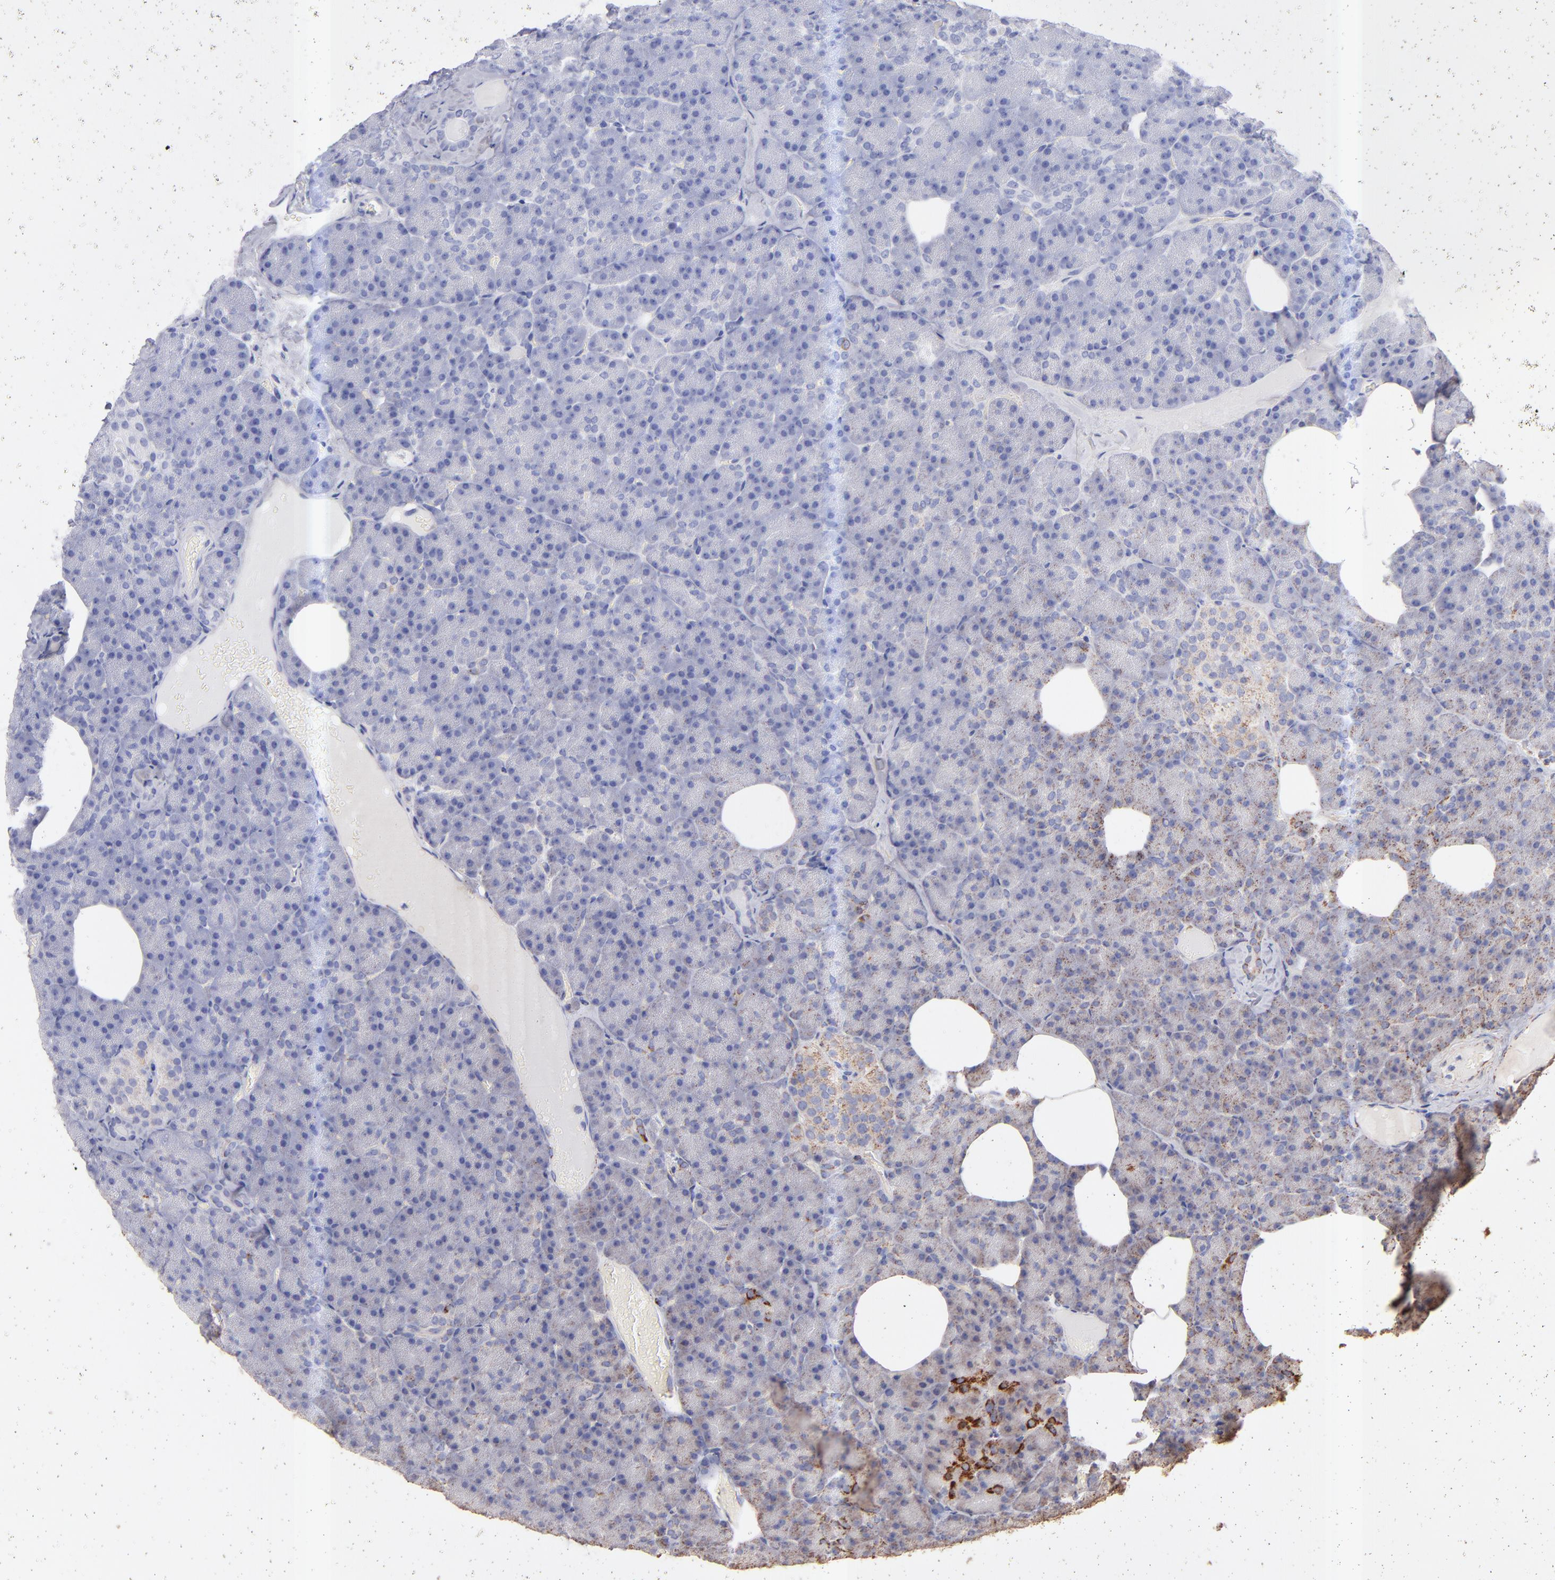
{"staining": {"intensity": "moderate", "quantity": ">75%", "location": "cytoplasmic/membranous"}, "tissue": "pancreas", "cell_type": "Exocrine glandular cells", "image_type": "normal", "snomed": [{"axis": "morphology", "description": "Normal tissue, NOS"}, {"axis": "topography", "description": "Pancreas"}], "caption": "Pancreas stained with a brown dye displays moderate cytoplasmic/membranous positive staining in approximately >75% of exocrine glandular cells.", "gene": "DLST", "patient": {"sex": "female", "age": 35}}